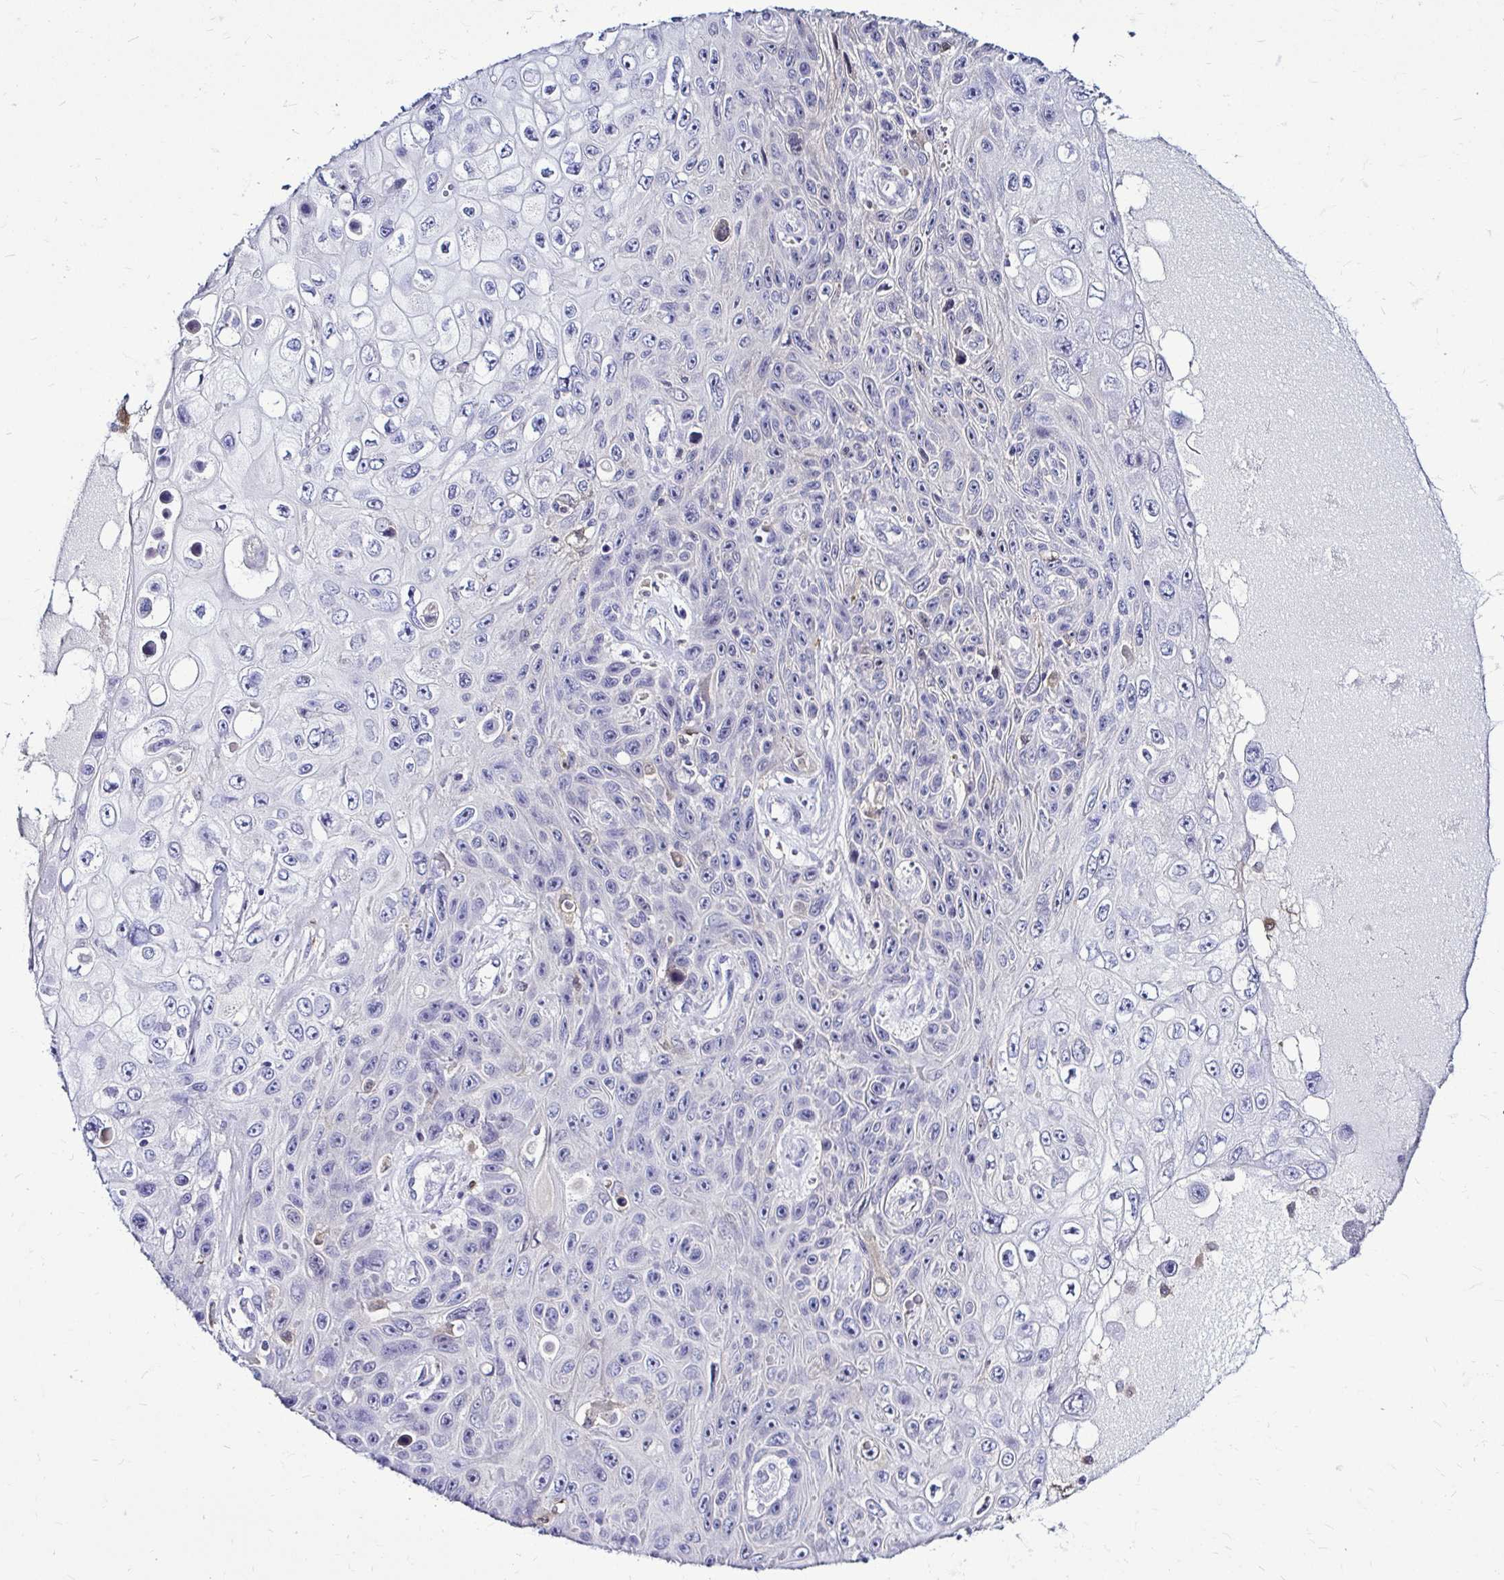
{"staining": {"intensity": "negative", "quantity": "none", "location": "none"}, "tissue": "skin cancer", "cell_type": "Tumor cells", "image_type": "cancer", "snomed": [{"axis": "morphology", "description": "Squamous cell carcinoma, NOS"}, {"axis": "topography", "description": "Skin"}], "caption": "The histopathology image reveals no staining of tumor cells in skin cancer (squamous cell carcinoma).", "gene": "IDH1", "patient": {"sex": "male", "age": 82}}